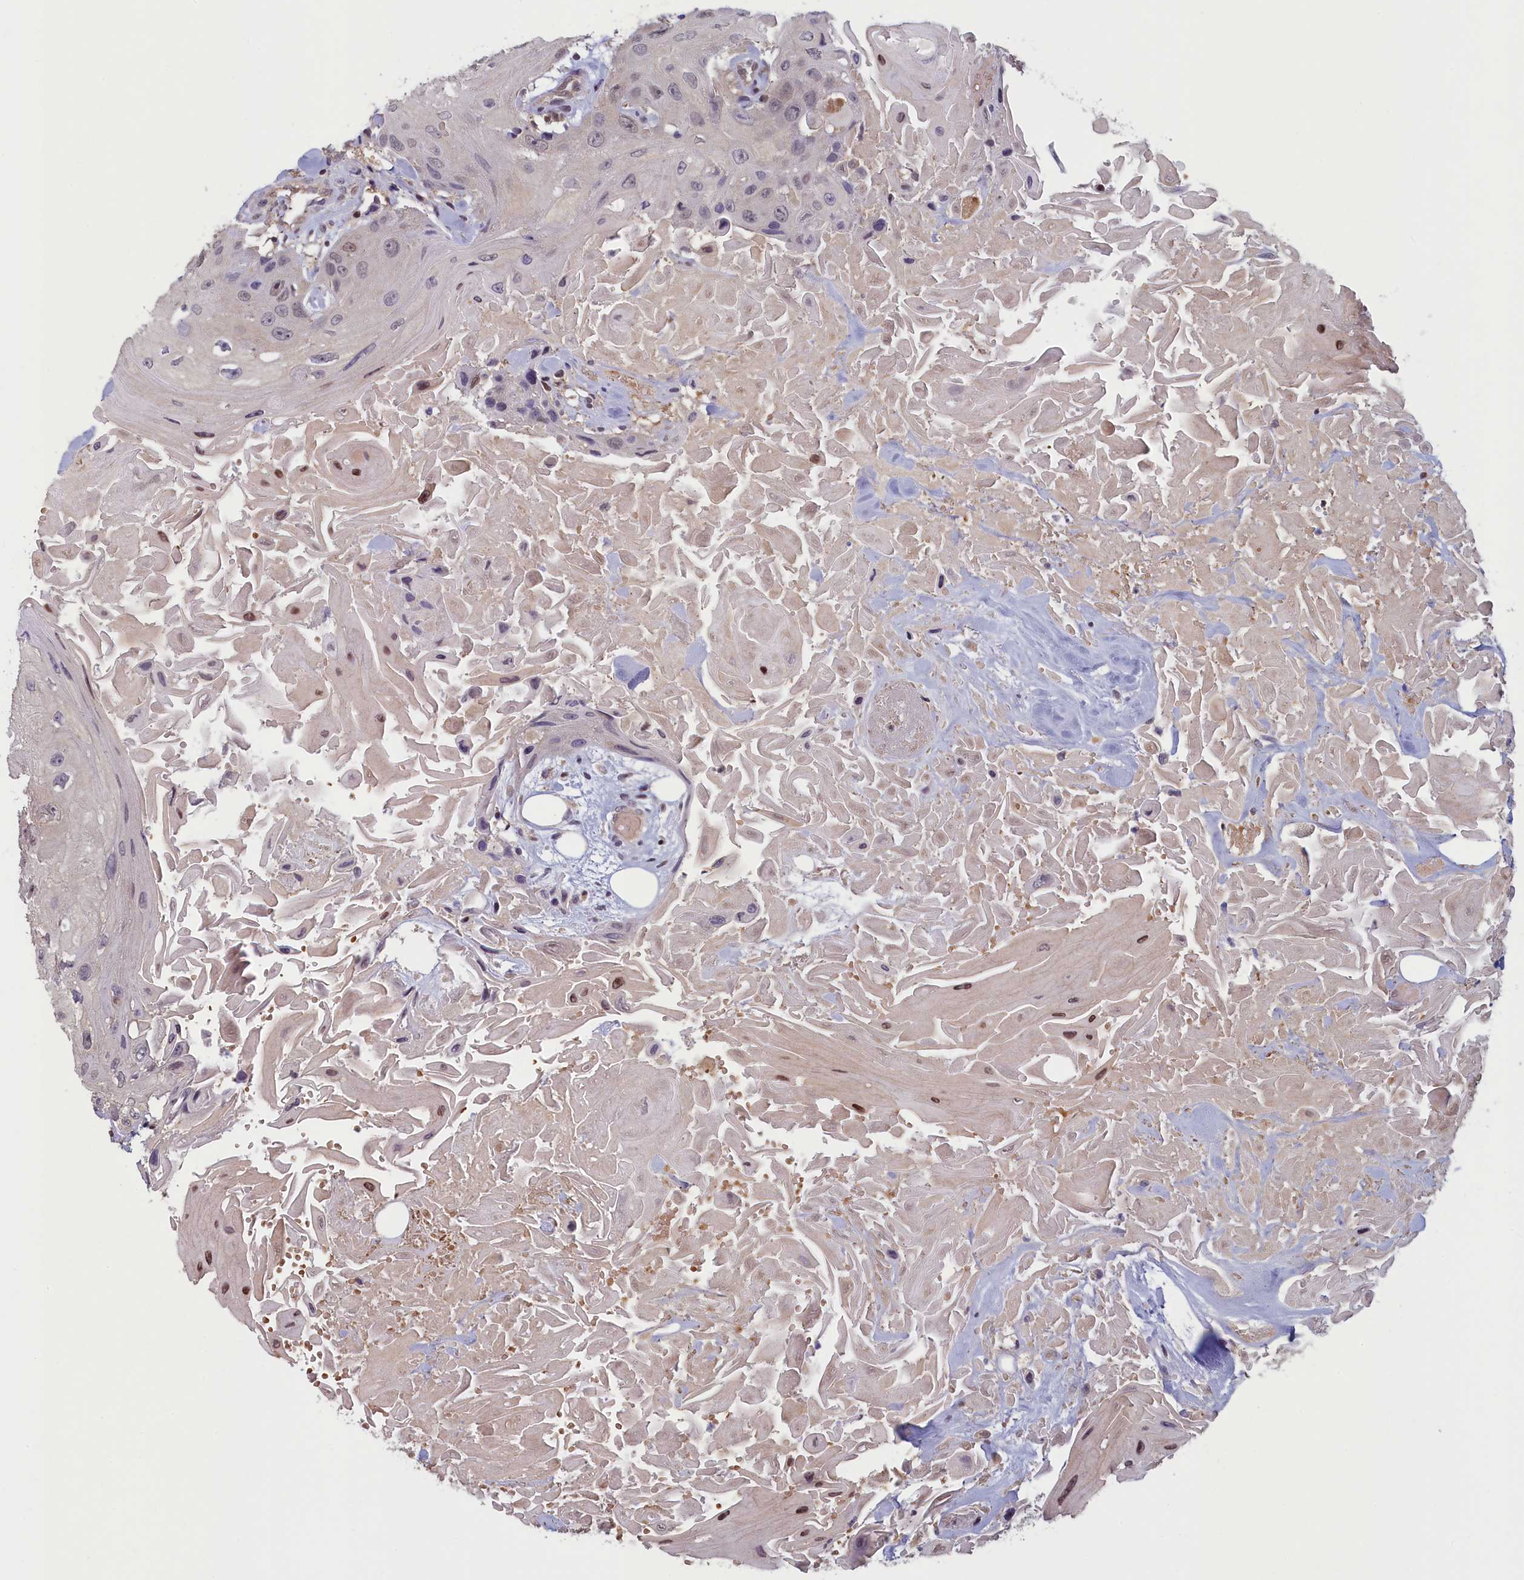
{"staining": {"intensity": "weak", "quantity": "<25%", "location": "nuclear"}, "tissue": "head and neck cancer", "cell_type": "Tumor cells", "image_type": "cancer", "snomed": [{"axis": "morphology", "description": "Squamous cell carcinoma, NOS"}, {"axis": "topography", "description": "Head-Neck"}], "caption": "Protein analysis of head and neck squamous cell carcinoma shows no significant staining in tumor cells.", "gene": "NUBP1", "patient": {"sex": "male", "age": 81}}